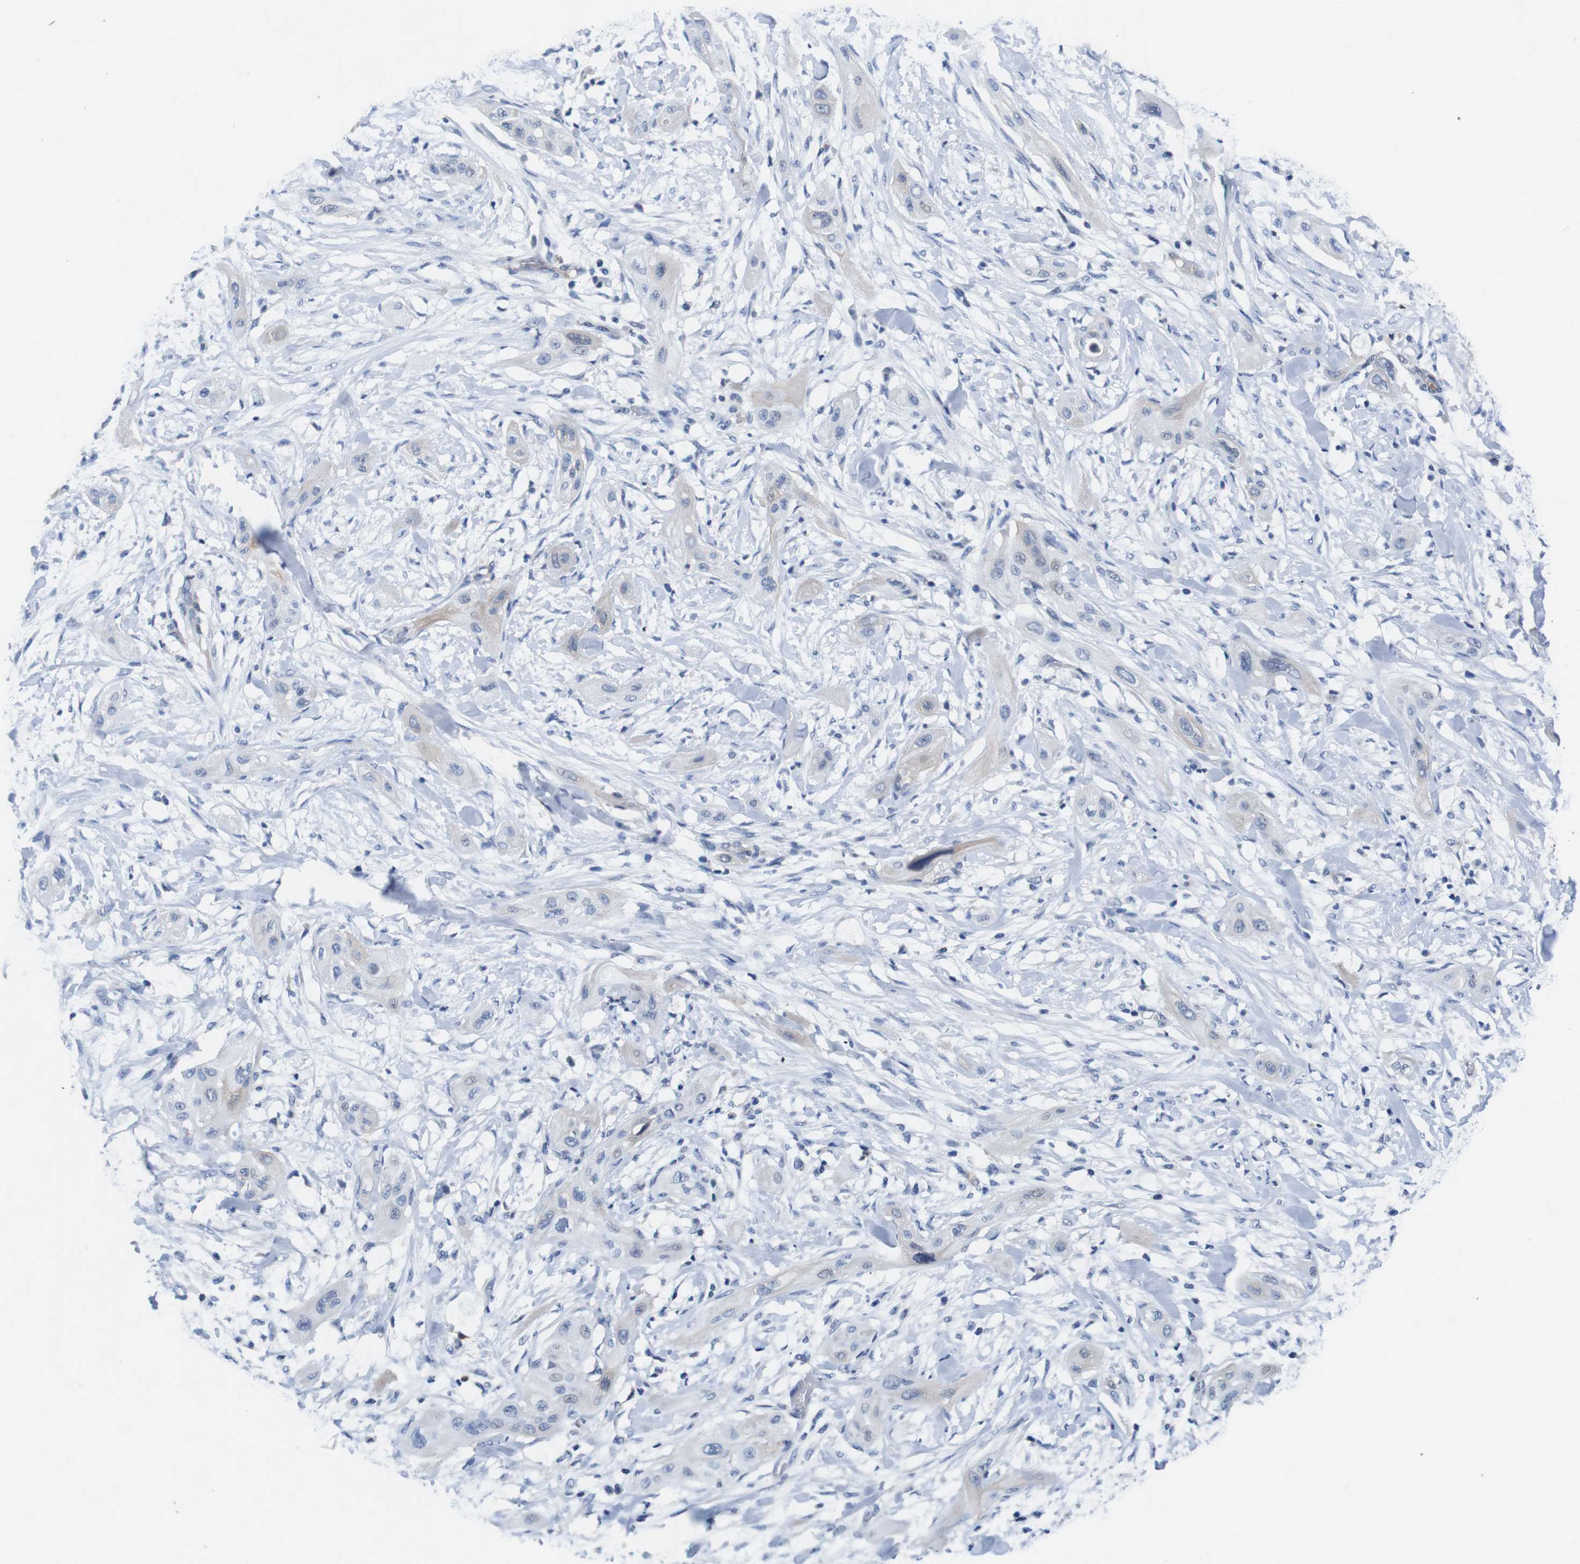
{"staining": {"intensity": "strong", "quantity": "<25%", "location": "cytoplasmic/membranous"}, "tissue": "lung cancer", "cell_type": "Tumor cells", "image_type": "cancer", "snomed": [{"axis": "morphology", "description": "Squamous cell carcinoma, NOS"}, {"axis": "topography", "description": "Lung"}], "caption": "A photomicrograph of human lung cancer stained for a protein shows strong cytoplasmic/membranous brown staining in tumor cells. (Stains: DAB in brown, nuclei in blue, Microscopy: brightfield microscopy at high magnification).", "gene": "C1RL", "patient": {"sex": "female", "age": 47}}